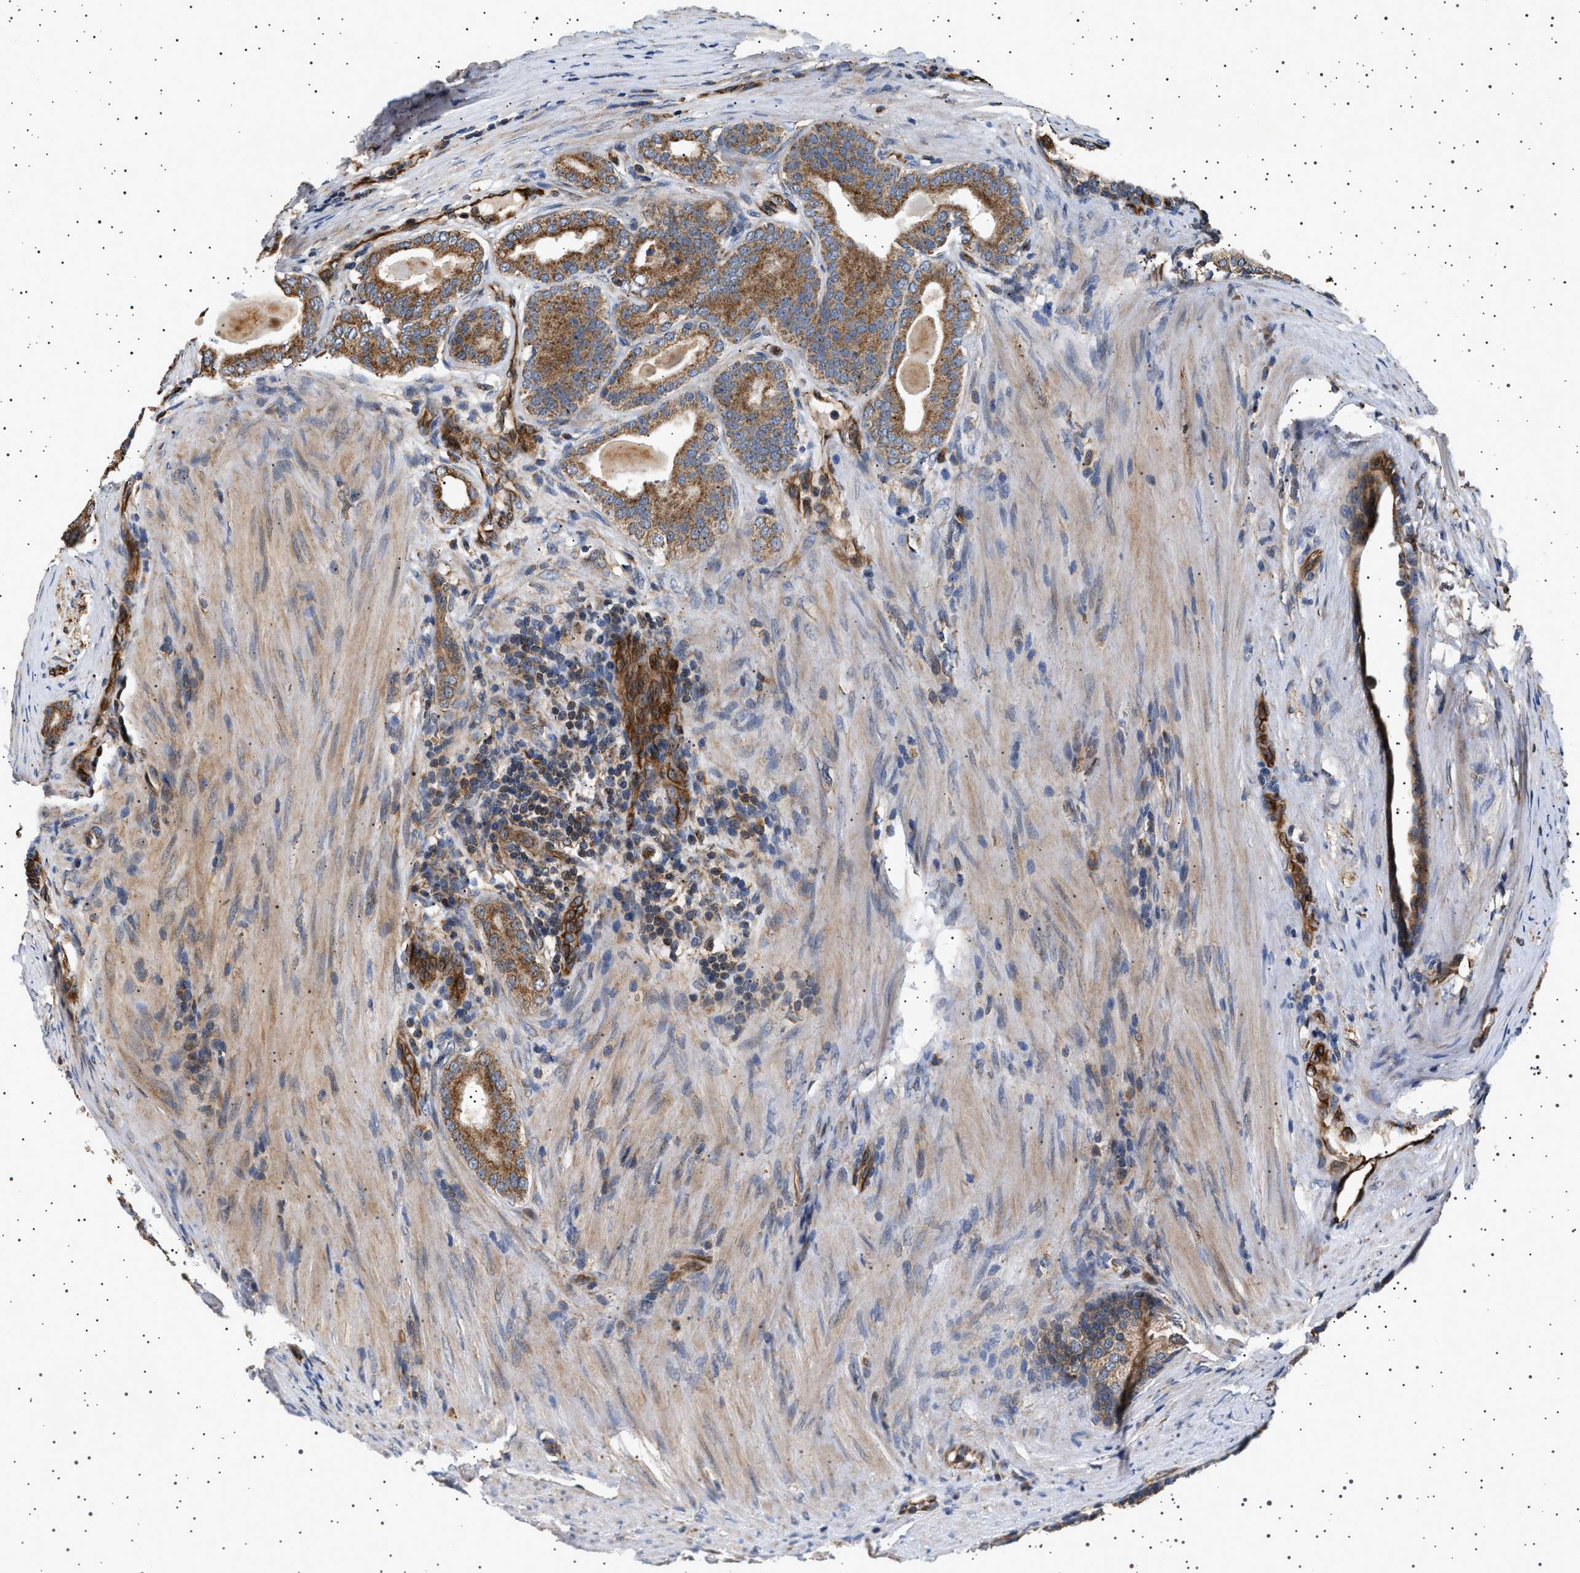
{"staining": {"intensity": "moderate", "quantity": ">75%", "location": "cytoplasmic/membranous"}, "tissue": "prostate cancer", "cell_type": "Tumor cells", "image_type": "cancer", "snomed": [{"axis": "morphology", "description": "Adenocarcinoma, High grade"}, {"axis": "topography", "description": "Prostate"}], "caption": "This is a micrograph of immunohistochemistry (IHC) staining of high-grade adenocarcinoma (prostate), which shows moderate expression in the cytoplasmic/membranous of tumor cells.", "gene": "TRUB2", "patient": {"sex": "male", "age": 60}}